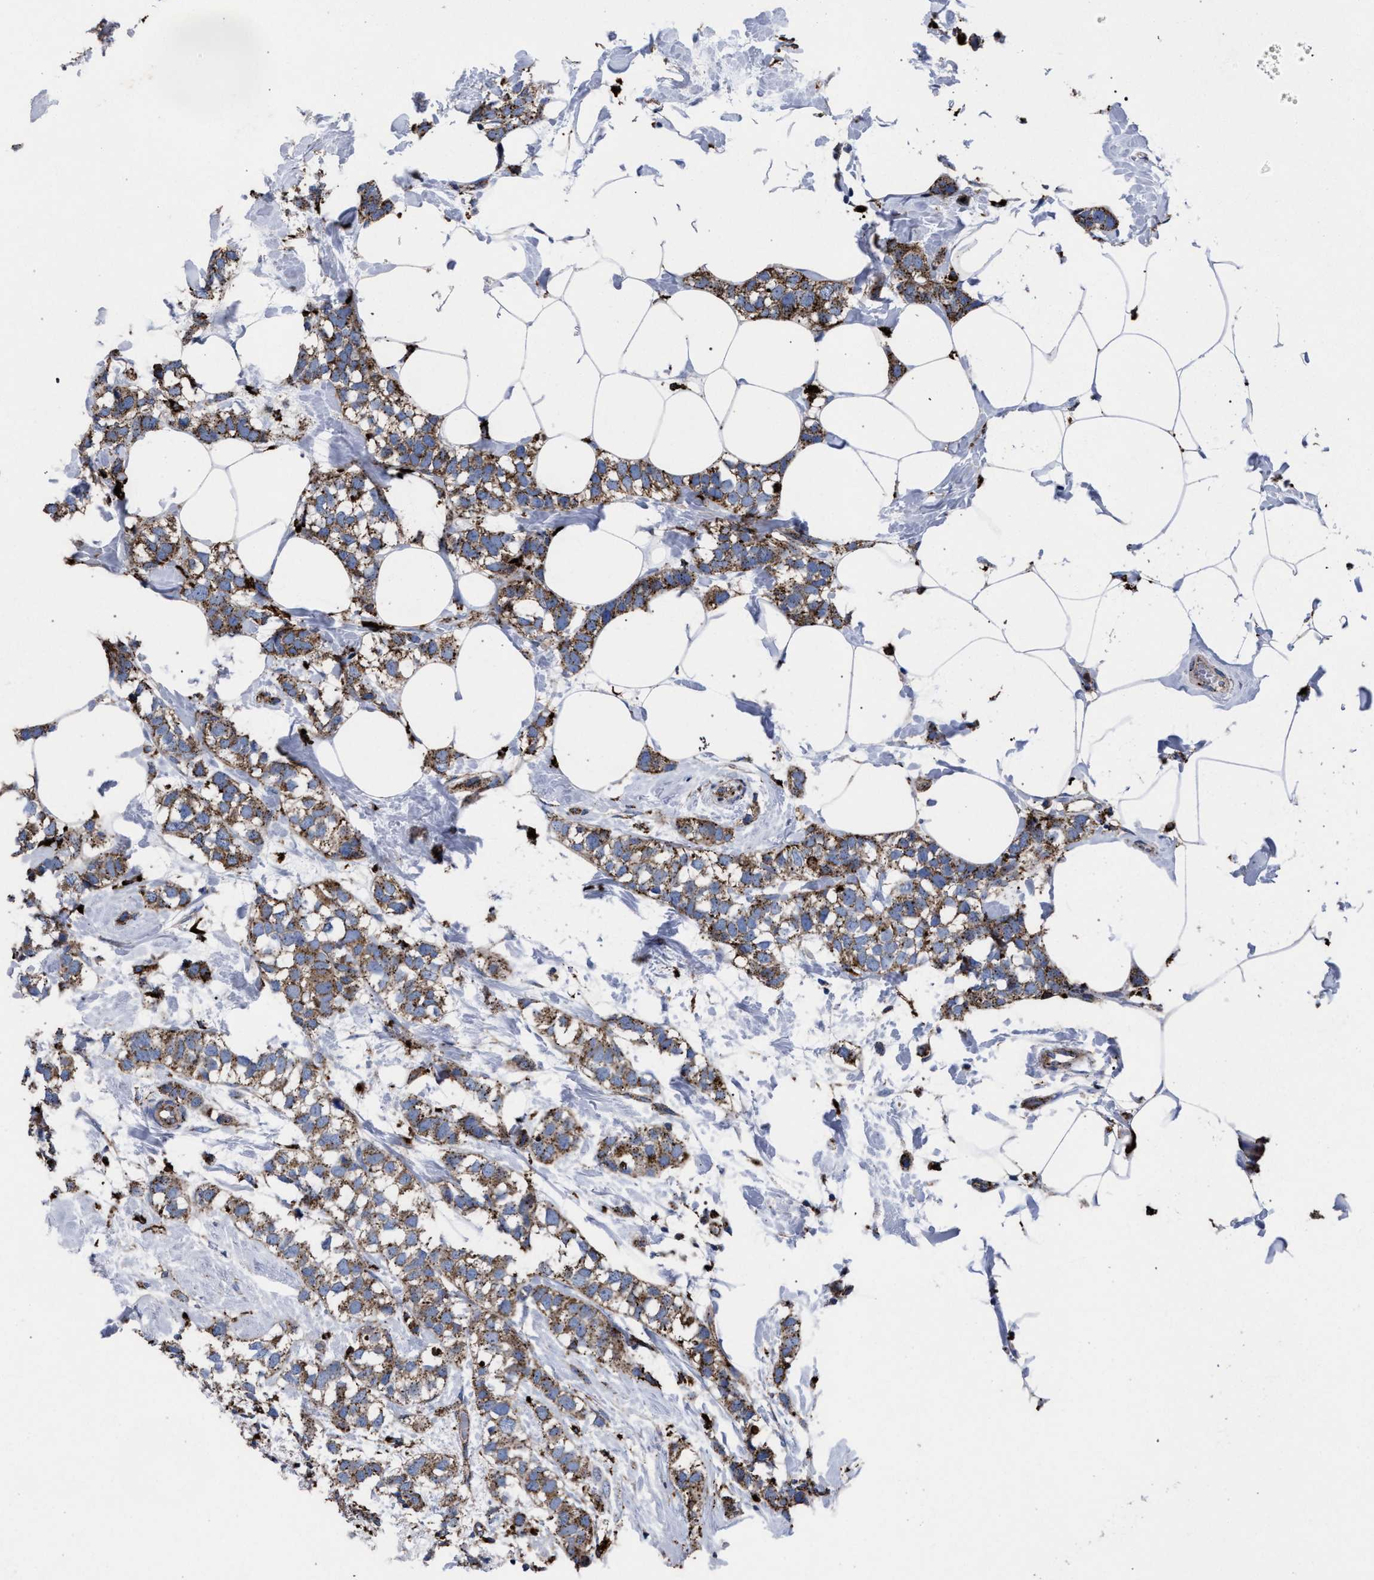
{"staining": {"intensity": "moderate", "quantity": ">75%", "location": "cytoplasmic/membranous"}, "tissue": "breast cancer", "cell_type": "Tumor cells", "image_type": "cancer", "snomed": [{"axis": "morphology", "description": "Normal tissue, NOS"}, {"axis": "morphology", "description": "Duct carcinoma"}, {"axis": "topography", "description": "Breast"}], "caption": "Immunohistochemical staining of human breast cancer demonstrates moderate cytoplasmic/membranous protein expression in approximately >75% of tumor cells.", "gene": "PPT1", "patient": {"sex": "female", "age": 50}}